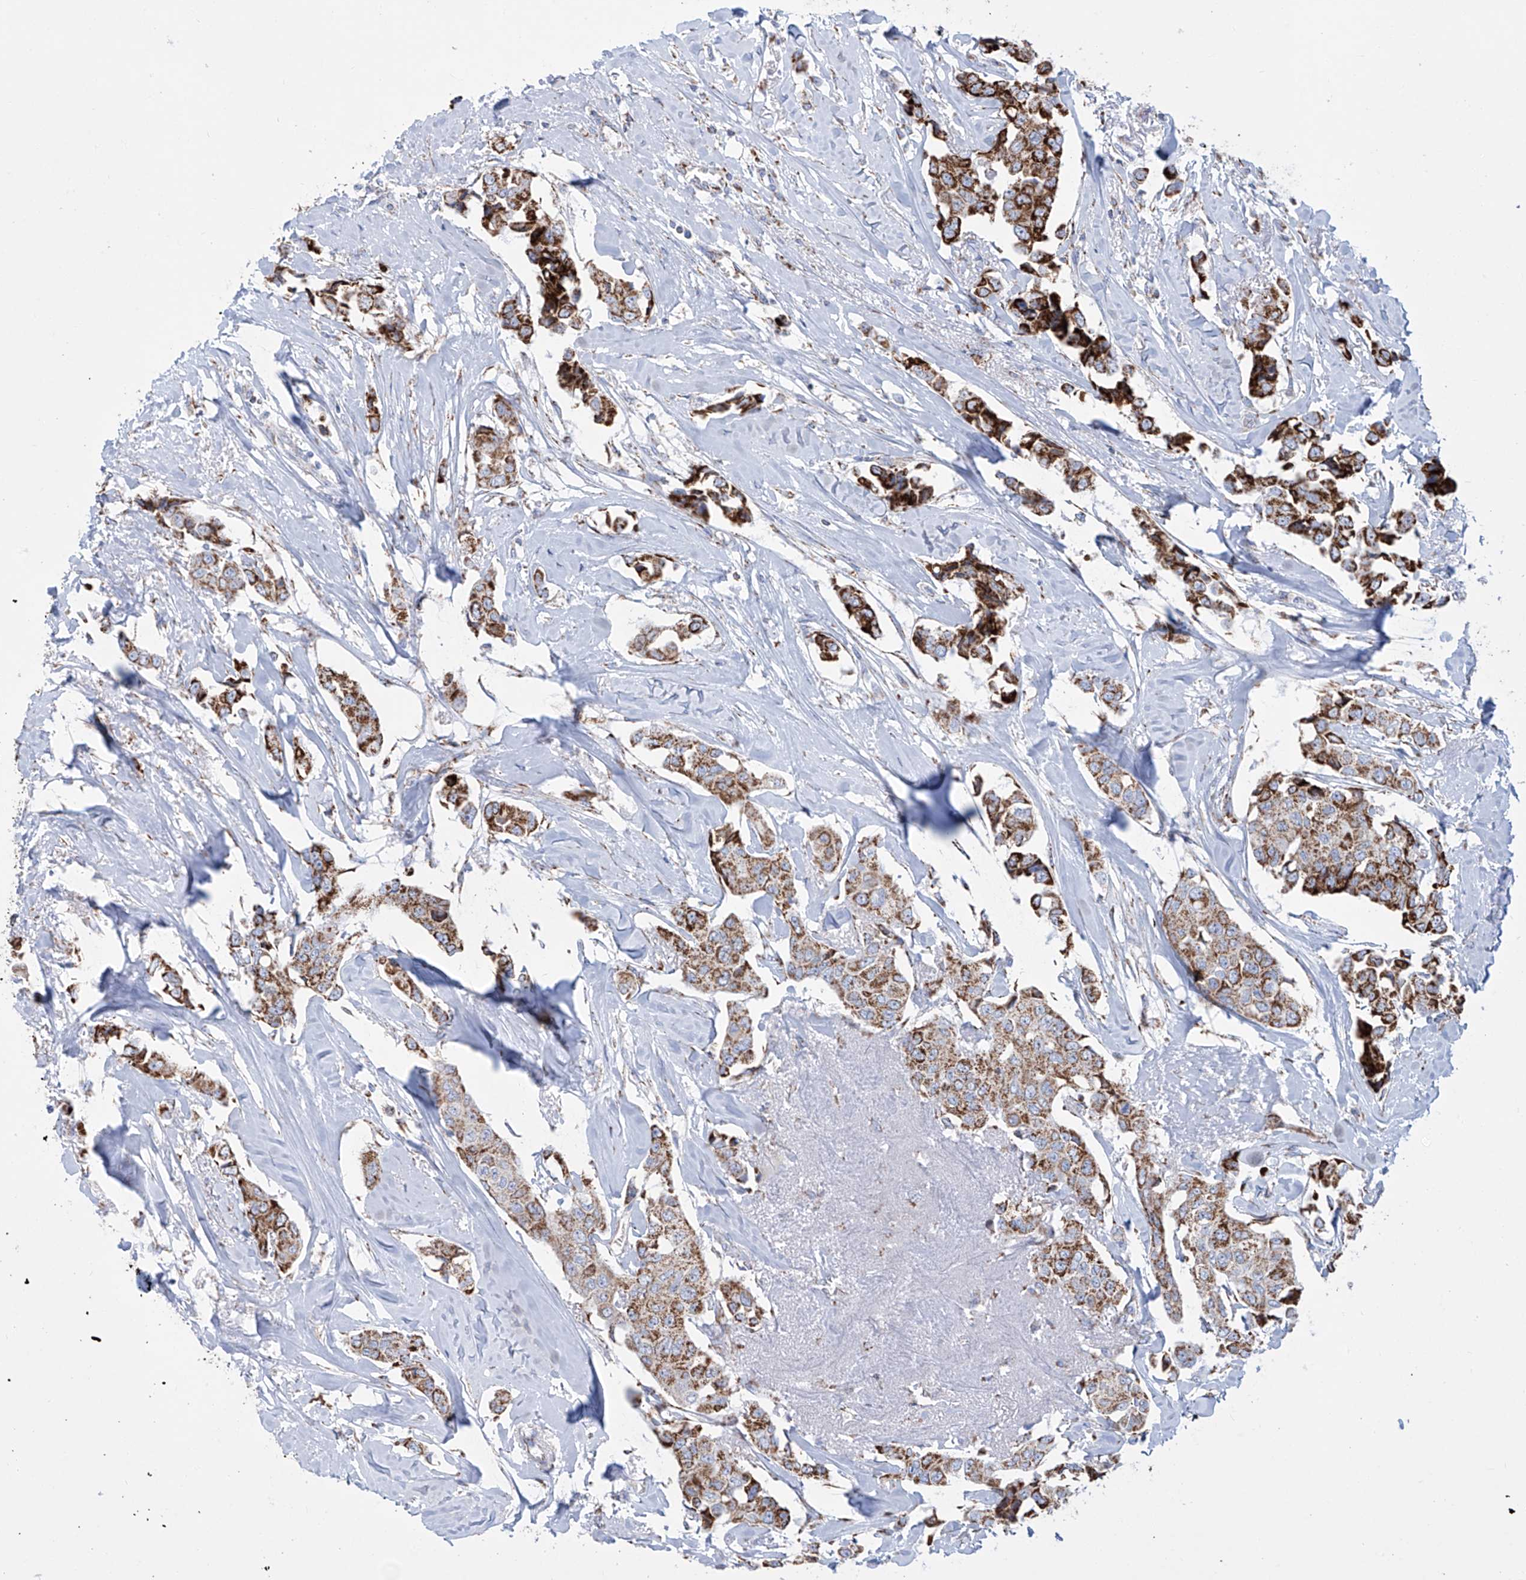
{"staining": {"intensity": "strong", "quantity": "25%-75%", "location": "cytoplasmic/membranous"}, "tissue": "breast cancer", "cell_type": "Tumor cells", "image_type": "cancer", "snomed": [{"axis": "morphology", "description": "Duct carcinoma"}, {"axis": "topography", "description": "Breast"}], "caption": "IHC (DAB) staining of human invasive ductal carcinoma (breast) exhibits strong cytoplasmic/membranous protein staining in approximately 25%-75% of tumor cells.", "gene": "ALDH6A1", "patient": {"sex": "female", "age": 80}}